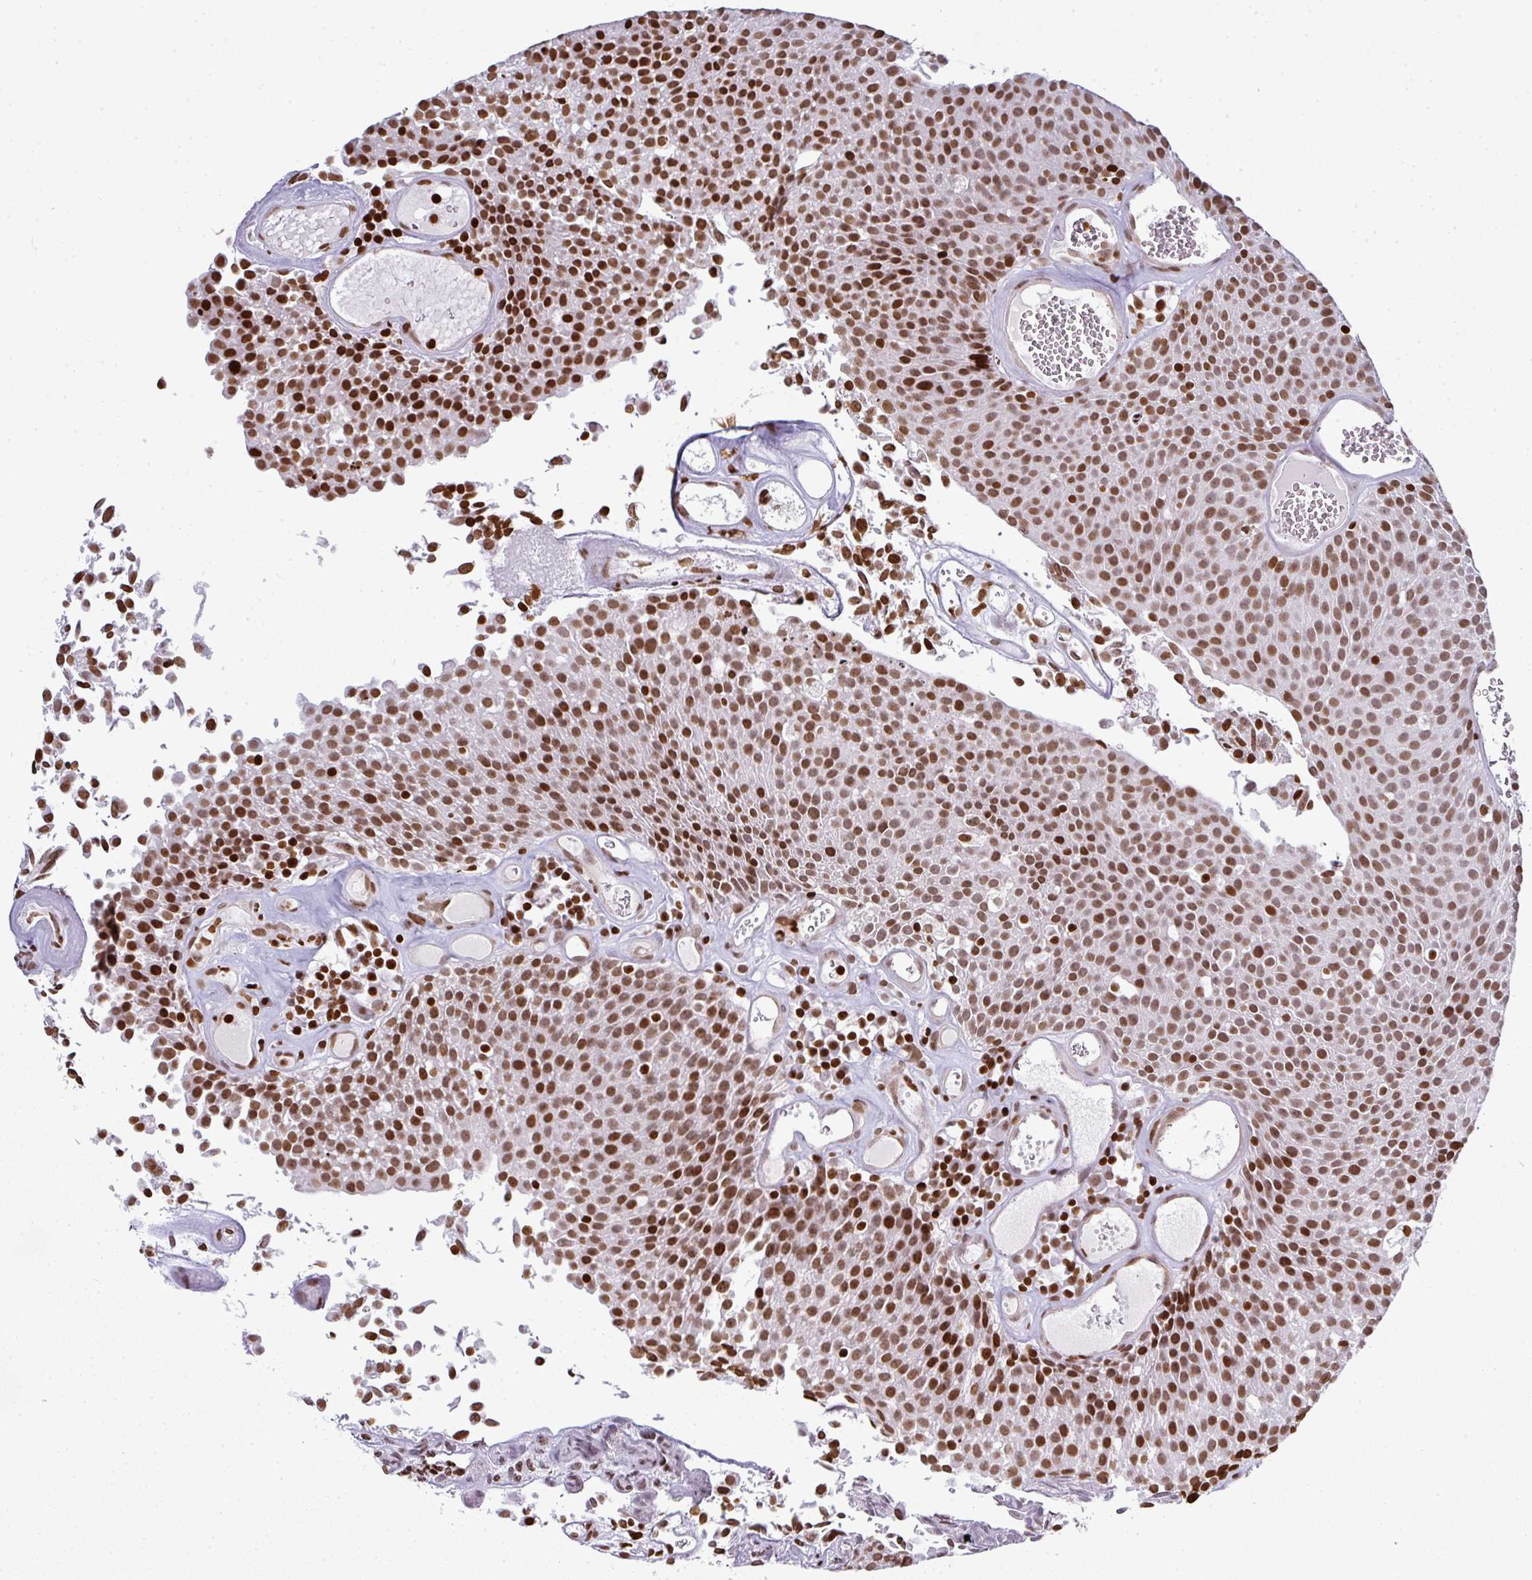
{"staining": {"intensity": "strong", "quantity": ">75%", "location": "nuclear"}, "tissue": "urothelial cancer", "cell_type": "Tumor cells", "image_type": "cancer", "snomed": [{"axis": "morphology", "description": "Urothelial carcinoma, Low grade"}, {"axis": "topography", "description": "Urinary bladder"}], "caption": "Immunohistochemical staining of low-grade urothelial carcinoma demonstrates high levels of strong nuclear staining in approximately >75% of tumor cells.", "gene": "RASL11A", "patient": {"sex": "female", "age": 79}}